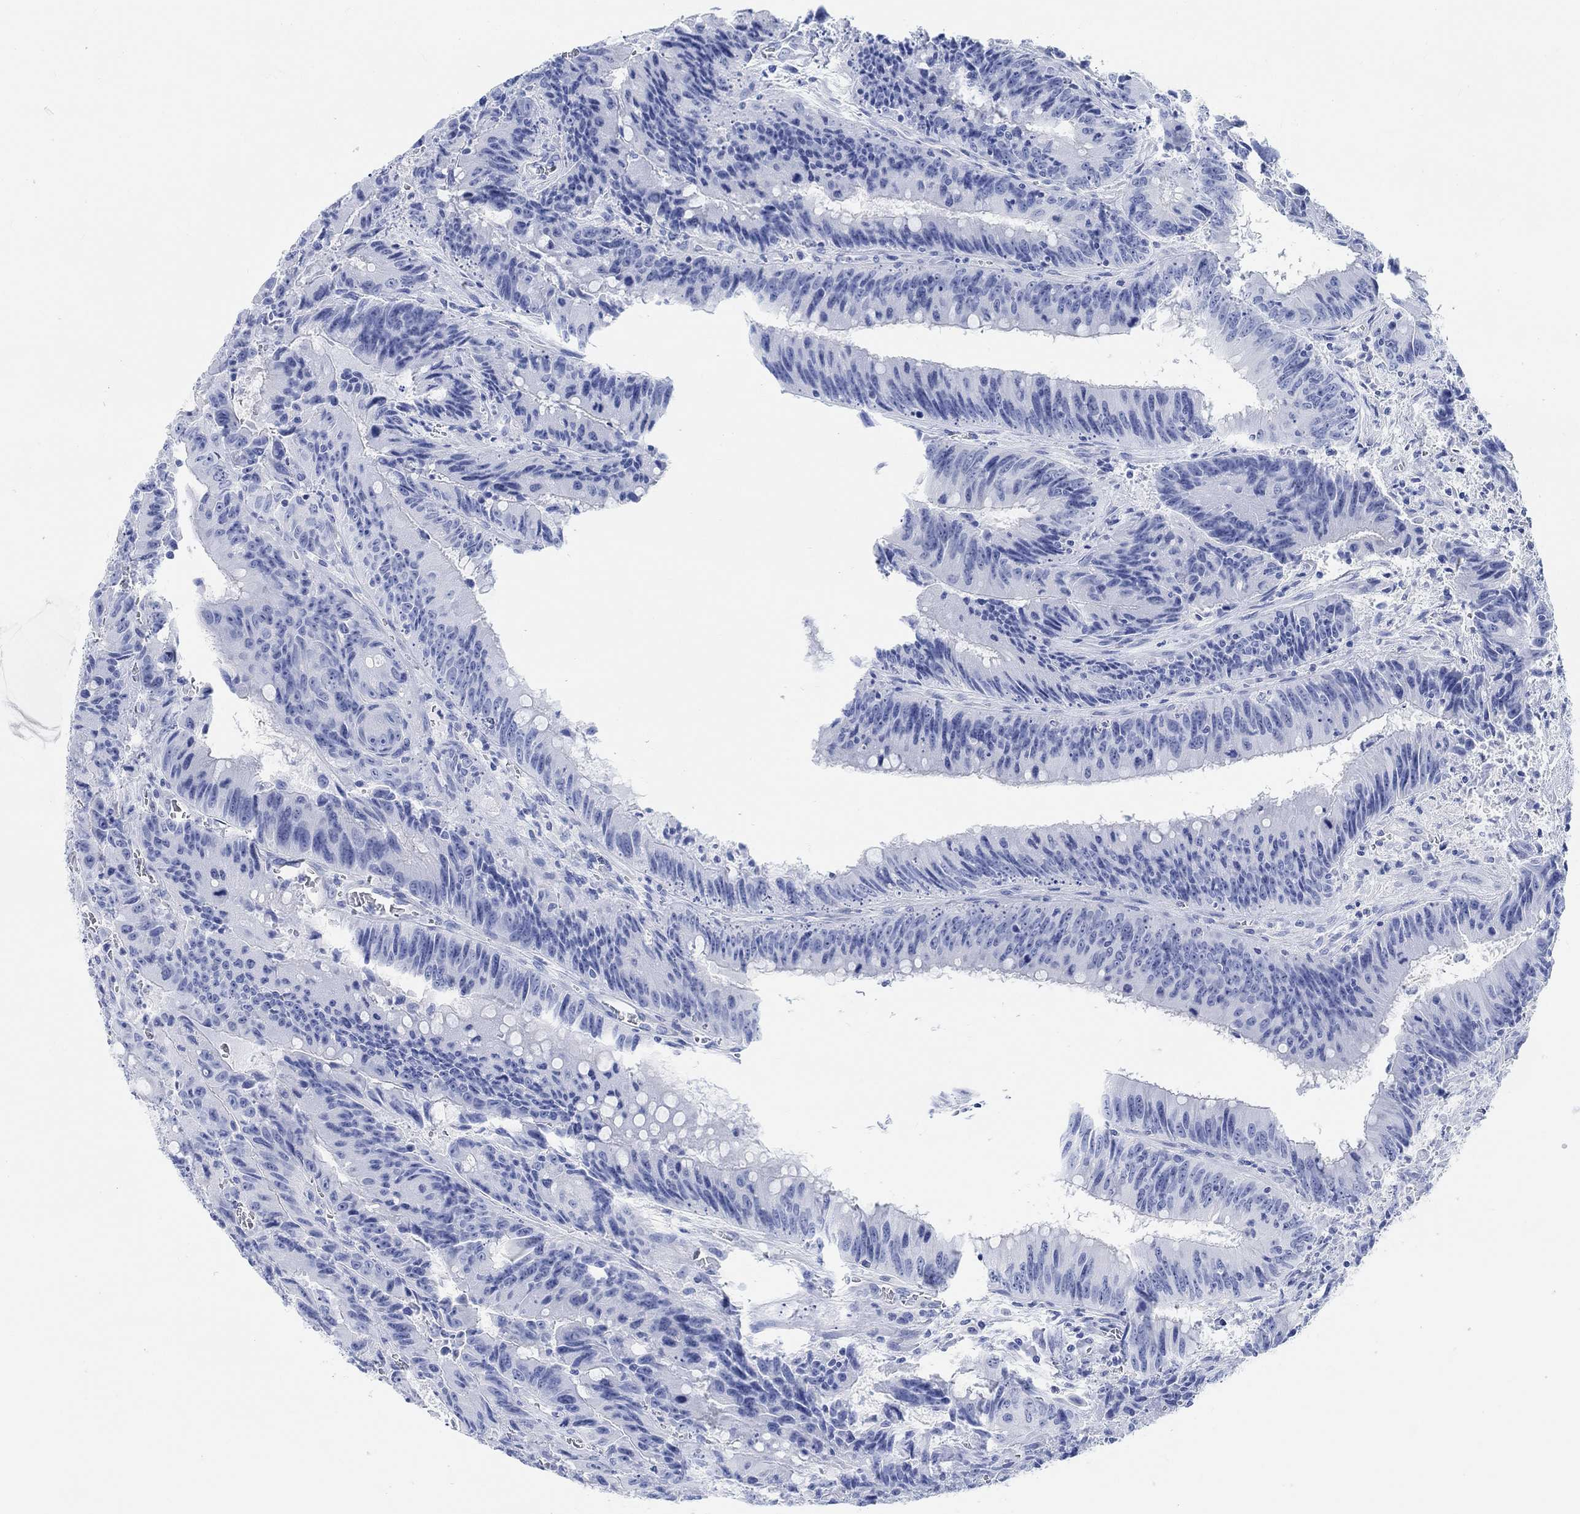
{"staining": {"intensity": "negative", "quantity": "none", "location": "none"}, "tissue": "colorectal cancer", "cell_type": "Tumor cells", "image_type": "cancer", "snomed": [{"axis": "morphology", "description": "Adenocarcinoma, NOS"}, {"axis": "topography", "description": "Rectum"}], "caption": "An immunohistochemistry (IHC) image of colorectal adenocarcinoma is shown. There is no staining in tumor cells of colorectal adenocarcinoma.", "gene": "ANKRD33", "patient": {"sex": "female", "age": 72}}